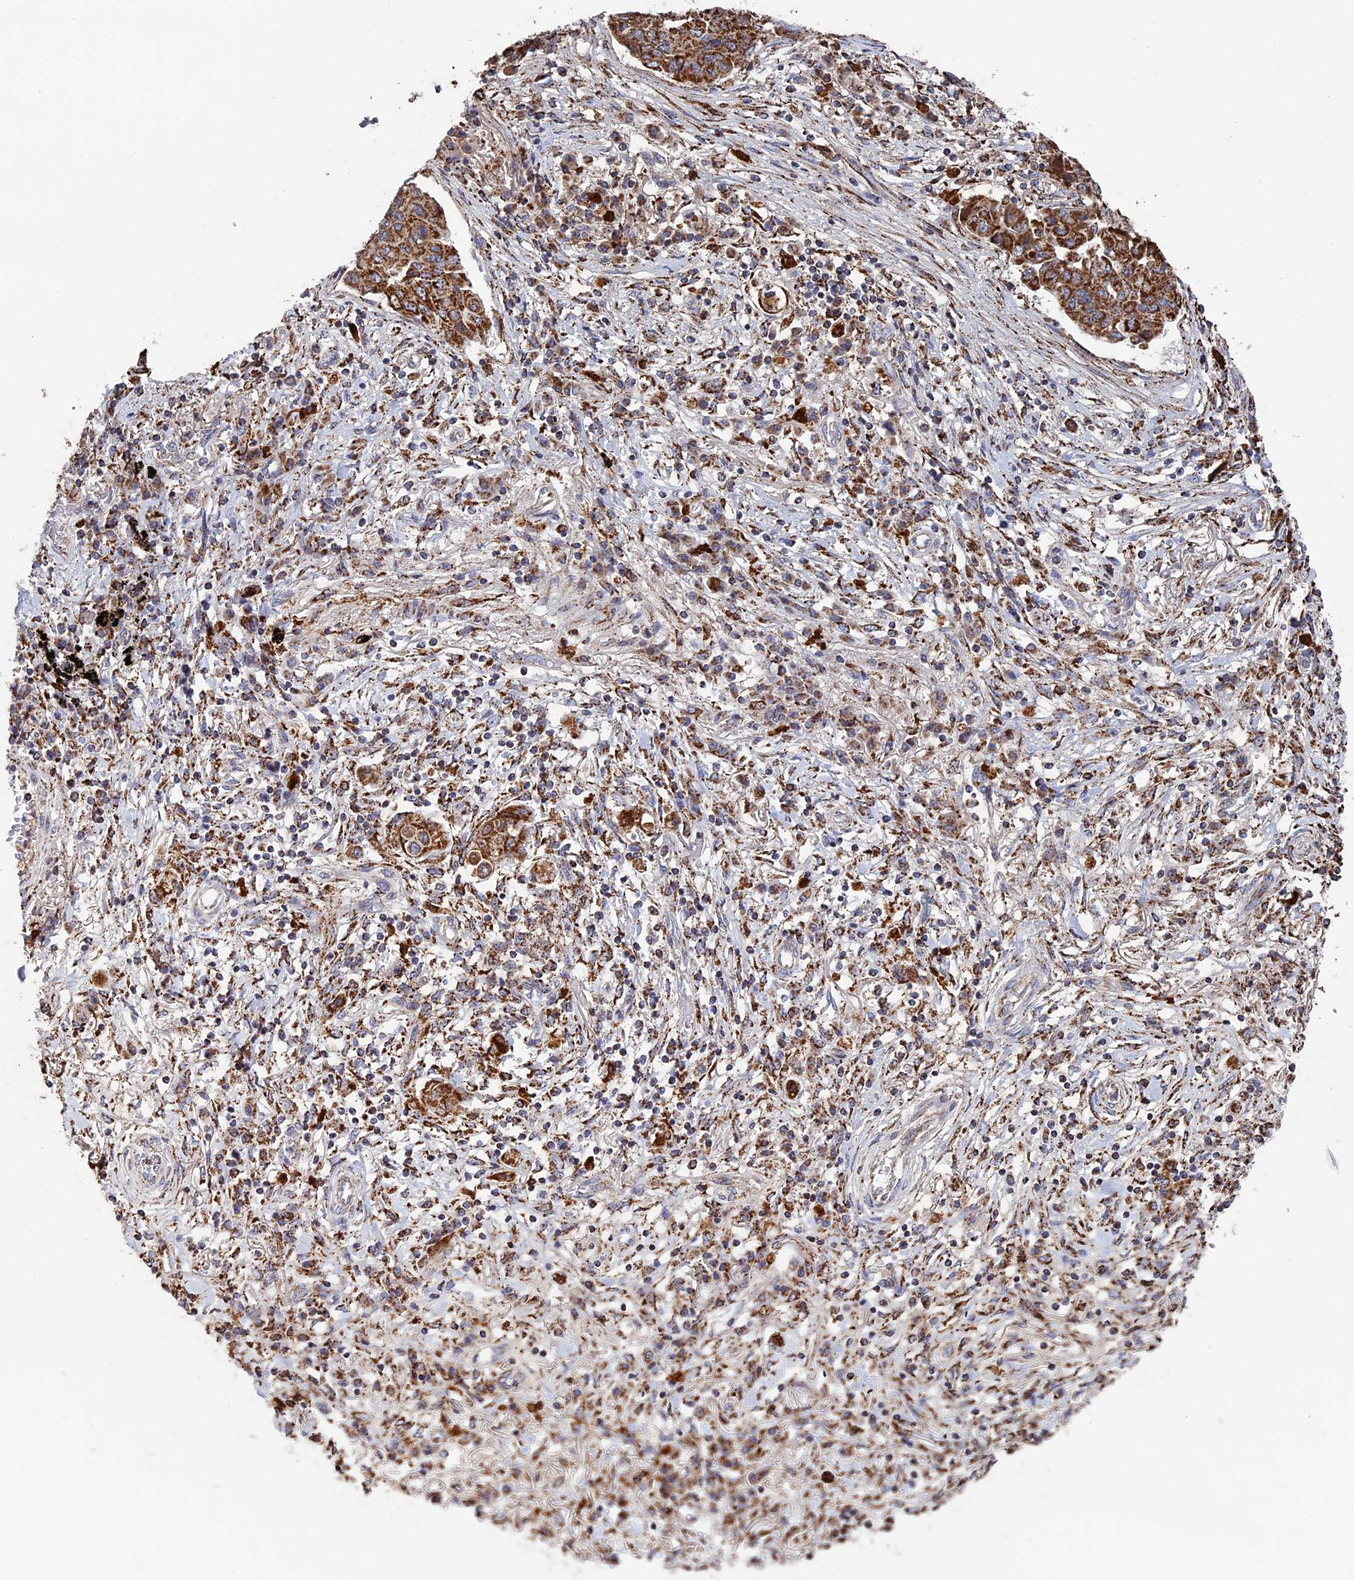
{"staining": {"intensity": "moderate", "quantity": ">75%", "location": "cytoplasmic/membranous"}, "tissue": "lung cancer", "cell_type": "Tumor cells", "image_type": "cancer", "snomed": [{"axis": "morphology", "description": "Squamous cell carcinoma, NOS"}, {"axis": "topography", "description": "Lung"}], "caption": "Lung squamous cell carcinoma stained with a brown dye exhibits moderate cytoplasmic/membranous positive positivity in approximately >75% of tumor cells.", "gene": "SEC24D", "patient": {"sex": "male", "age": 74}}